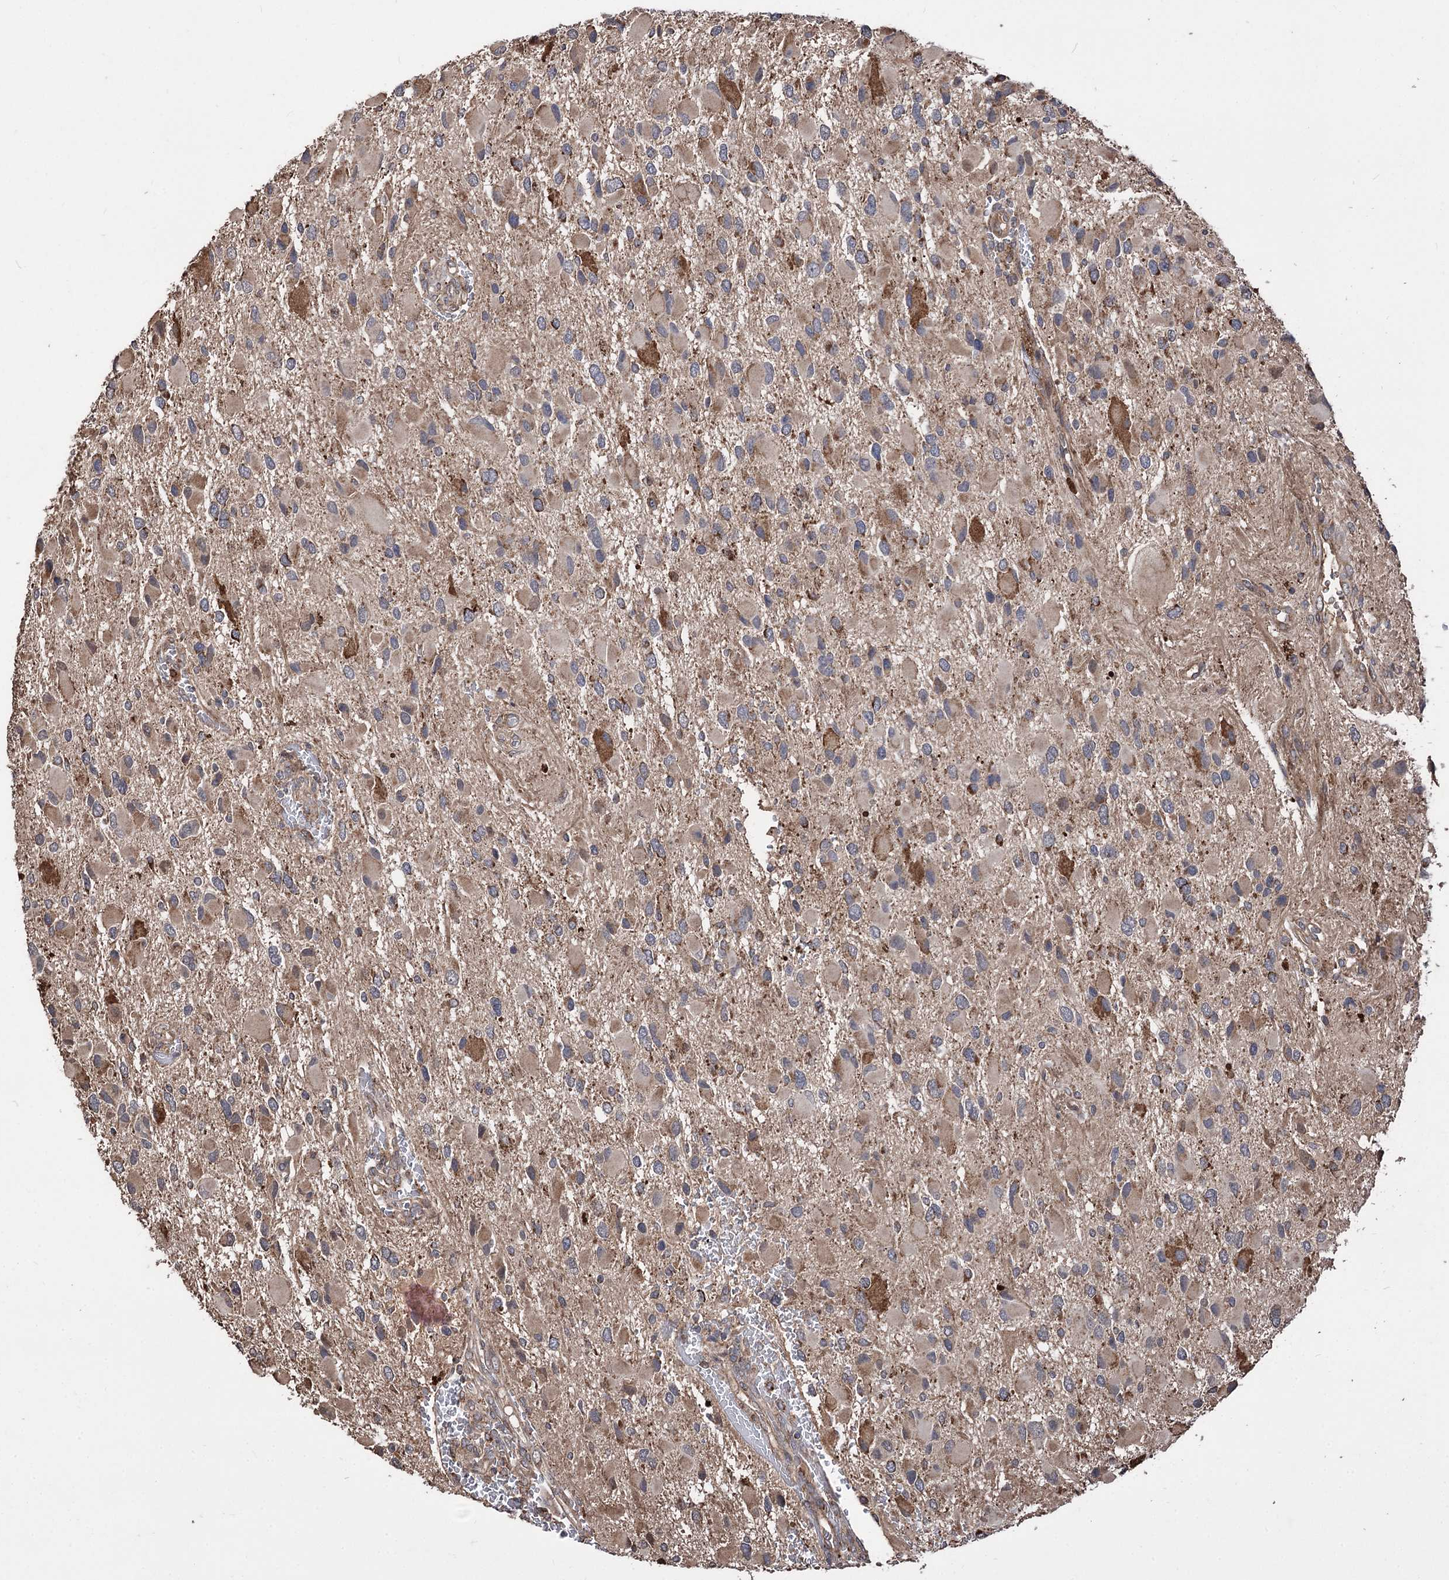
{"staining": {"intensity": "strong", "quantity": "<25%", "location": "cytoplasmic/membranous"}, "tissue": "glioma", "cell_type": "Tumor cells", "image_type": "cancer", "snomed": [{"axis": "morphology", "description": "Glioma, malignant, High grade"}, {"axis": "topography", "description": "Brain"}], "caption": "This photomicrograph displays immunohistochemistry (IHC) staining of glioma, with medium strong cytoplasmic/membranous expression in approximately <25% of tumor cells.", "gene": "RASSF3", "patient": {"sex": "male", "age": 53}}